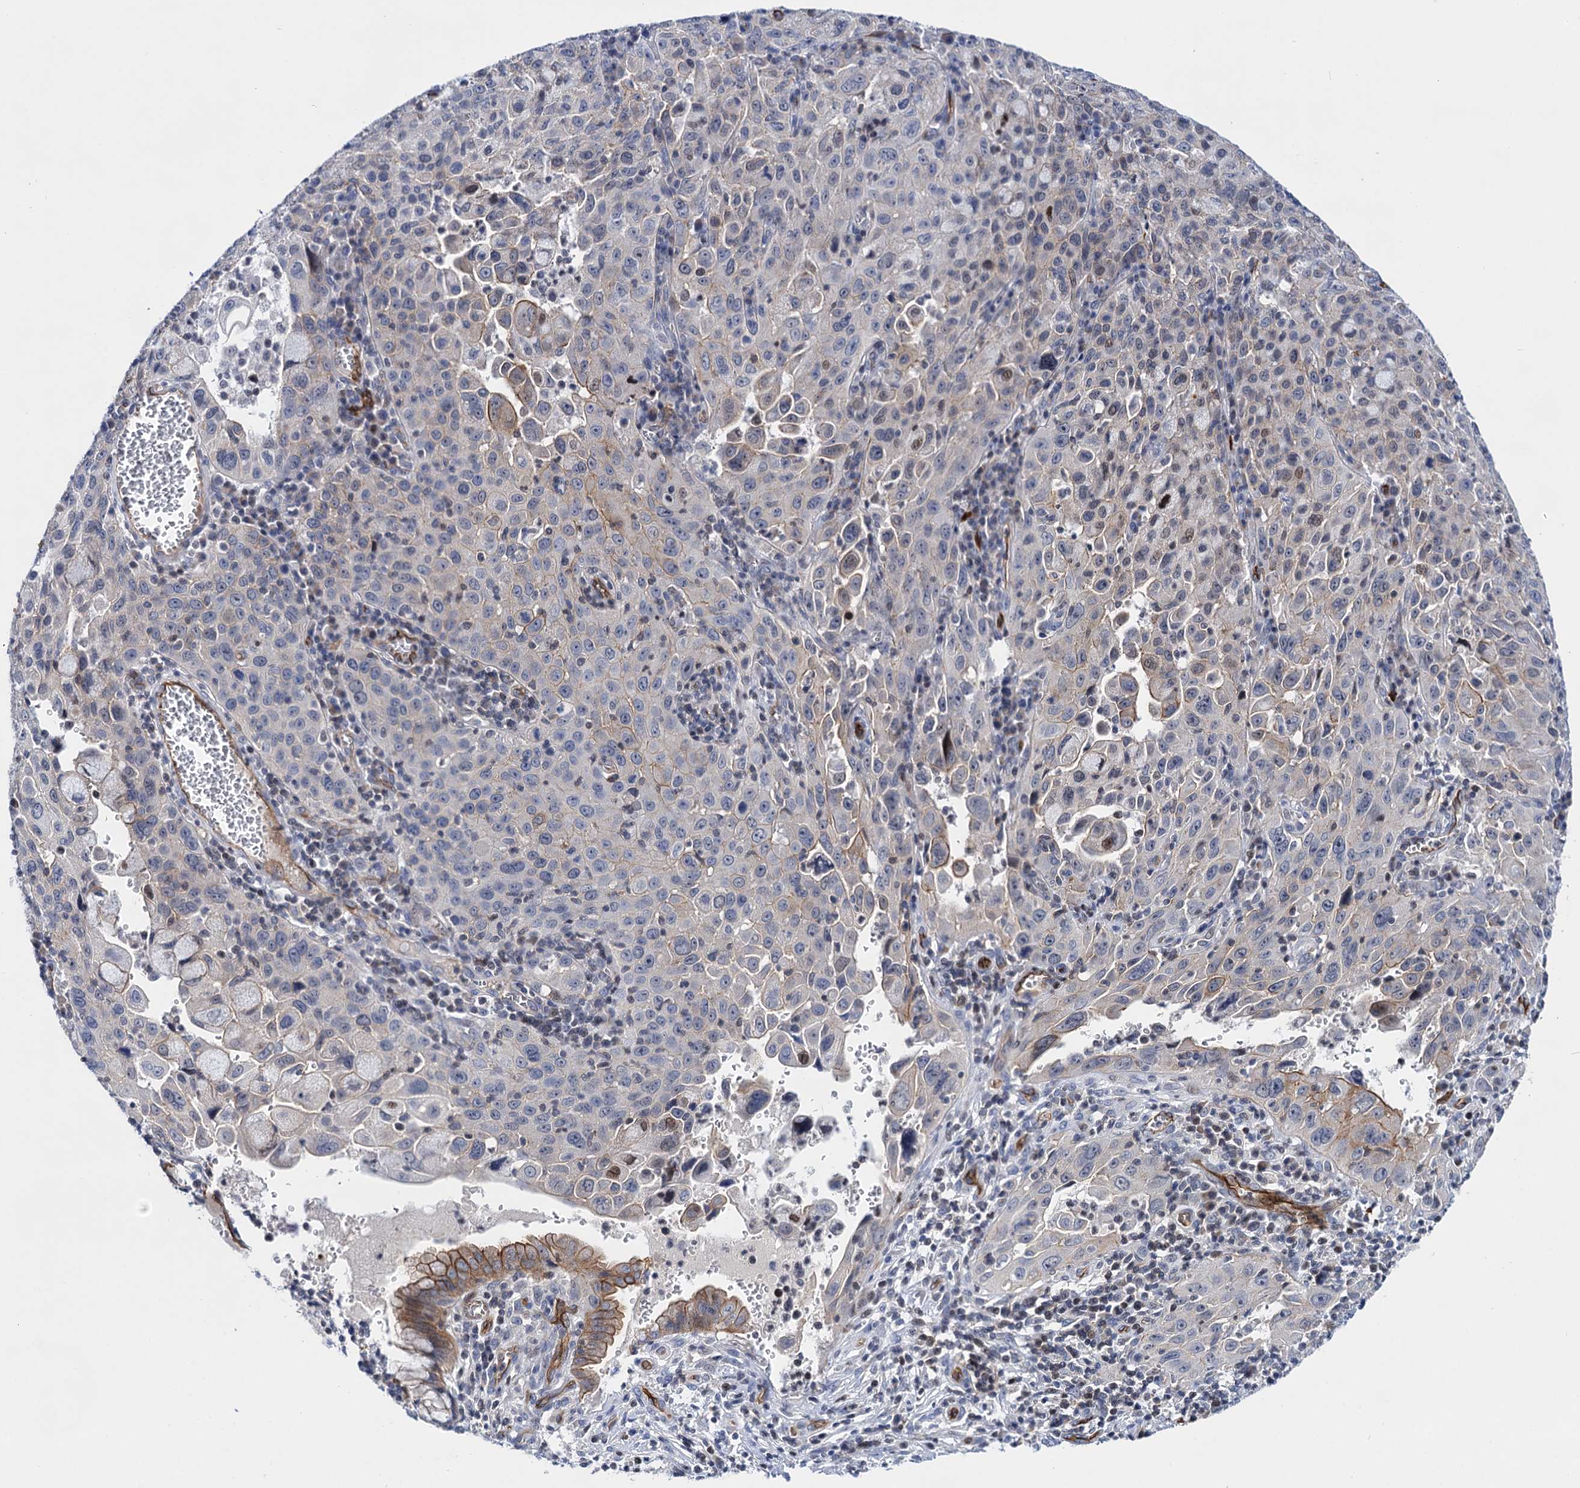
{"staining": {"intensity": "weak", "quantity": "<25%", "location": "nuclear"}, "tissue": "cervical cancer", "cell_type": "Tumor cells", "image_type": "cancer", "snomed": [{"axis": "morphology", "description": "Squamous cell carcinoma, NOS"}, {"axis": "topography", "description": "Cervix"}], "caption": "Human cervical cancer stained for a protein using IHC displays no expression in tumor cells.", "gene": "ABLIM1", "patient": {"sex": "female", "age": 42}}